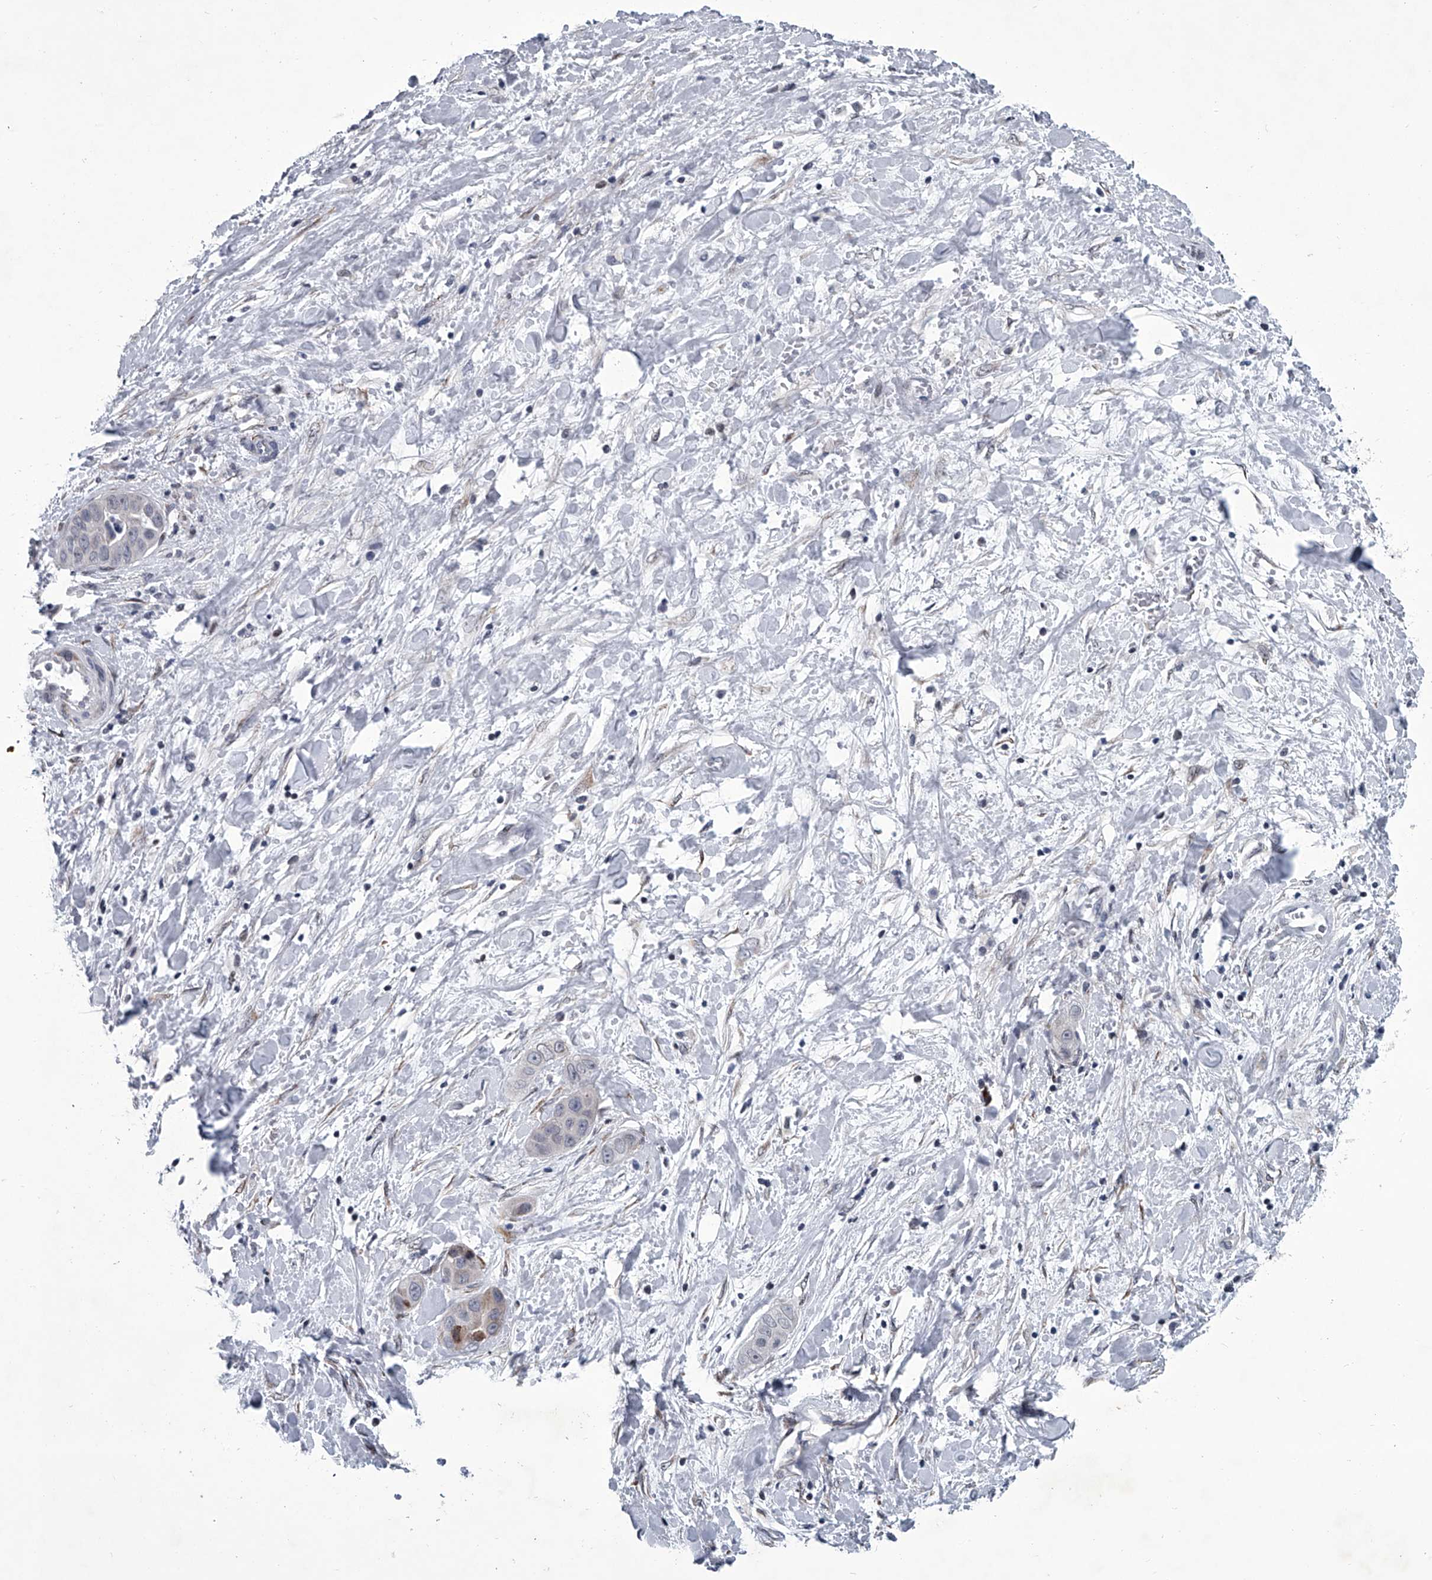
{"staining": {"intensity": "negative", "quantity": "none", "location": "none"}, "tissue": "liver cancer", "cell_type": "Tumor cells", "image_type": "cancer", "snomed": [{"axis": "morphology", "description": "Cholangiocarcinoma"}, {"axis": "topography", "description": "Liver"}], "caption": "This is a micrograph of IHC staining of liver cancer, which shows no expression in tumor cells.", "gene": "PPP2R5D", "patient": {"sex": "female", "age": 52}}